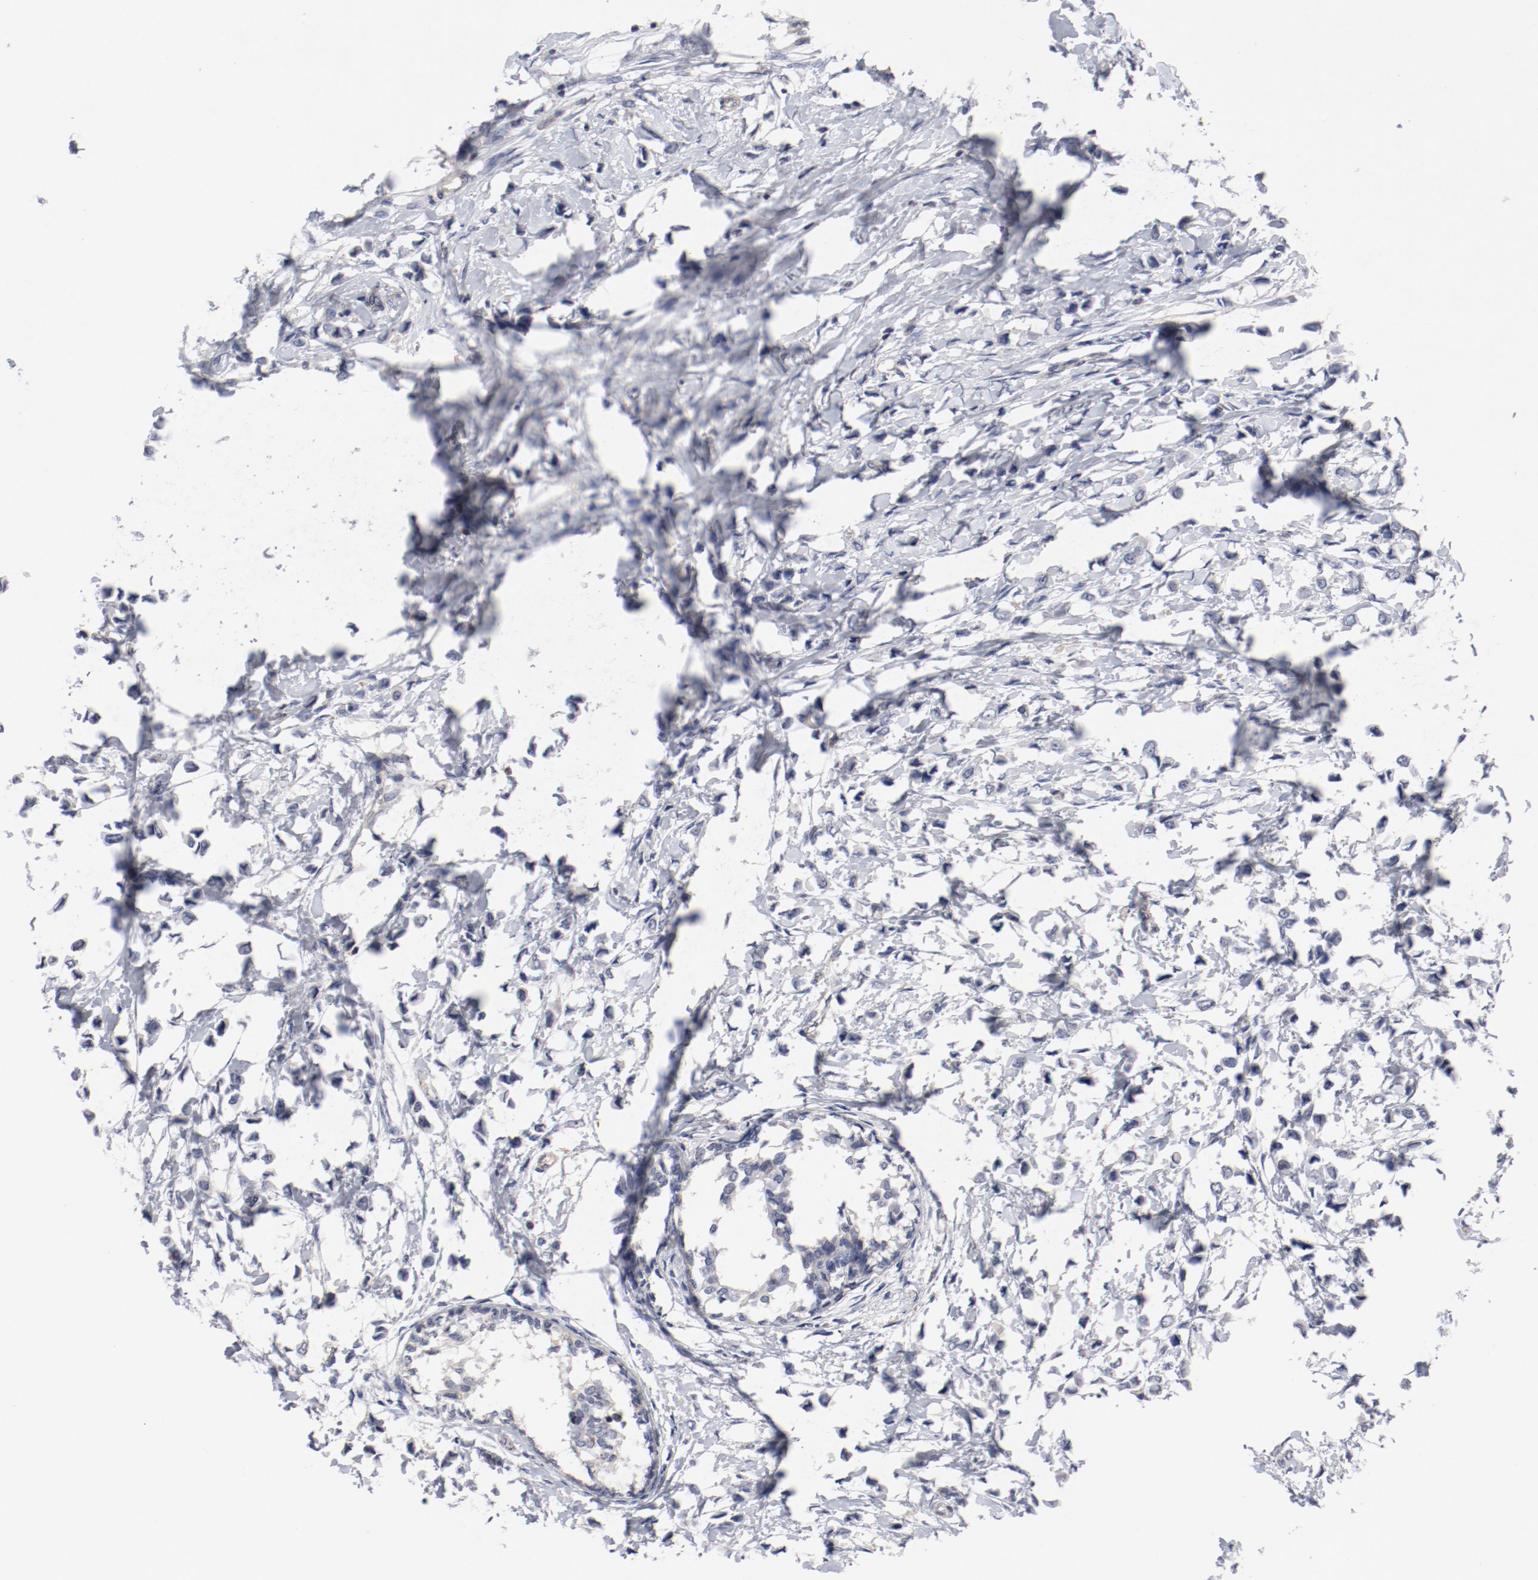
{"staining": {"intensity": "negative", "quantity": "none", "location": "none"}, "tissue": "breast cancer", "cell_type": "Tumor cells", "image_type": "cancer", "snomed": [{"axis": "morphology", "description": "Lobular carcinoma"}, {"axis": "topography", "description": "Breast"}], "caption": "This is an immunohistochemistry image of human lobular carcinoma (breast). There is no positivity in tumor cells.", "gene": "CBL", "patient": {"sex": "female", "age": 51}}